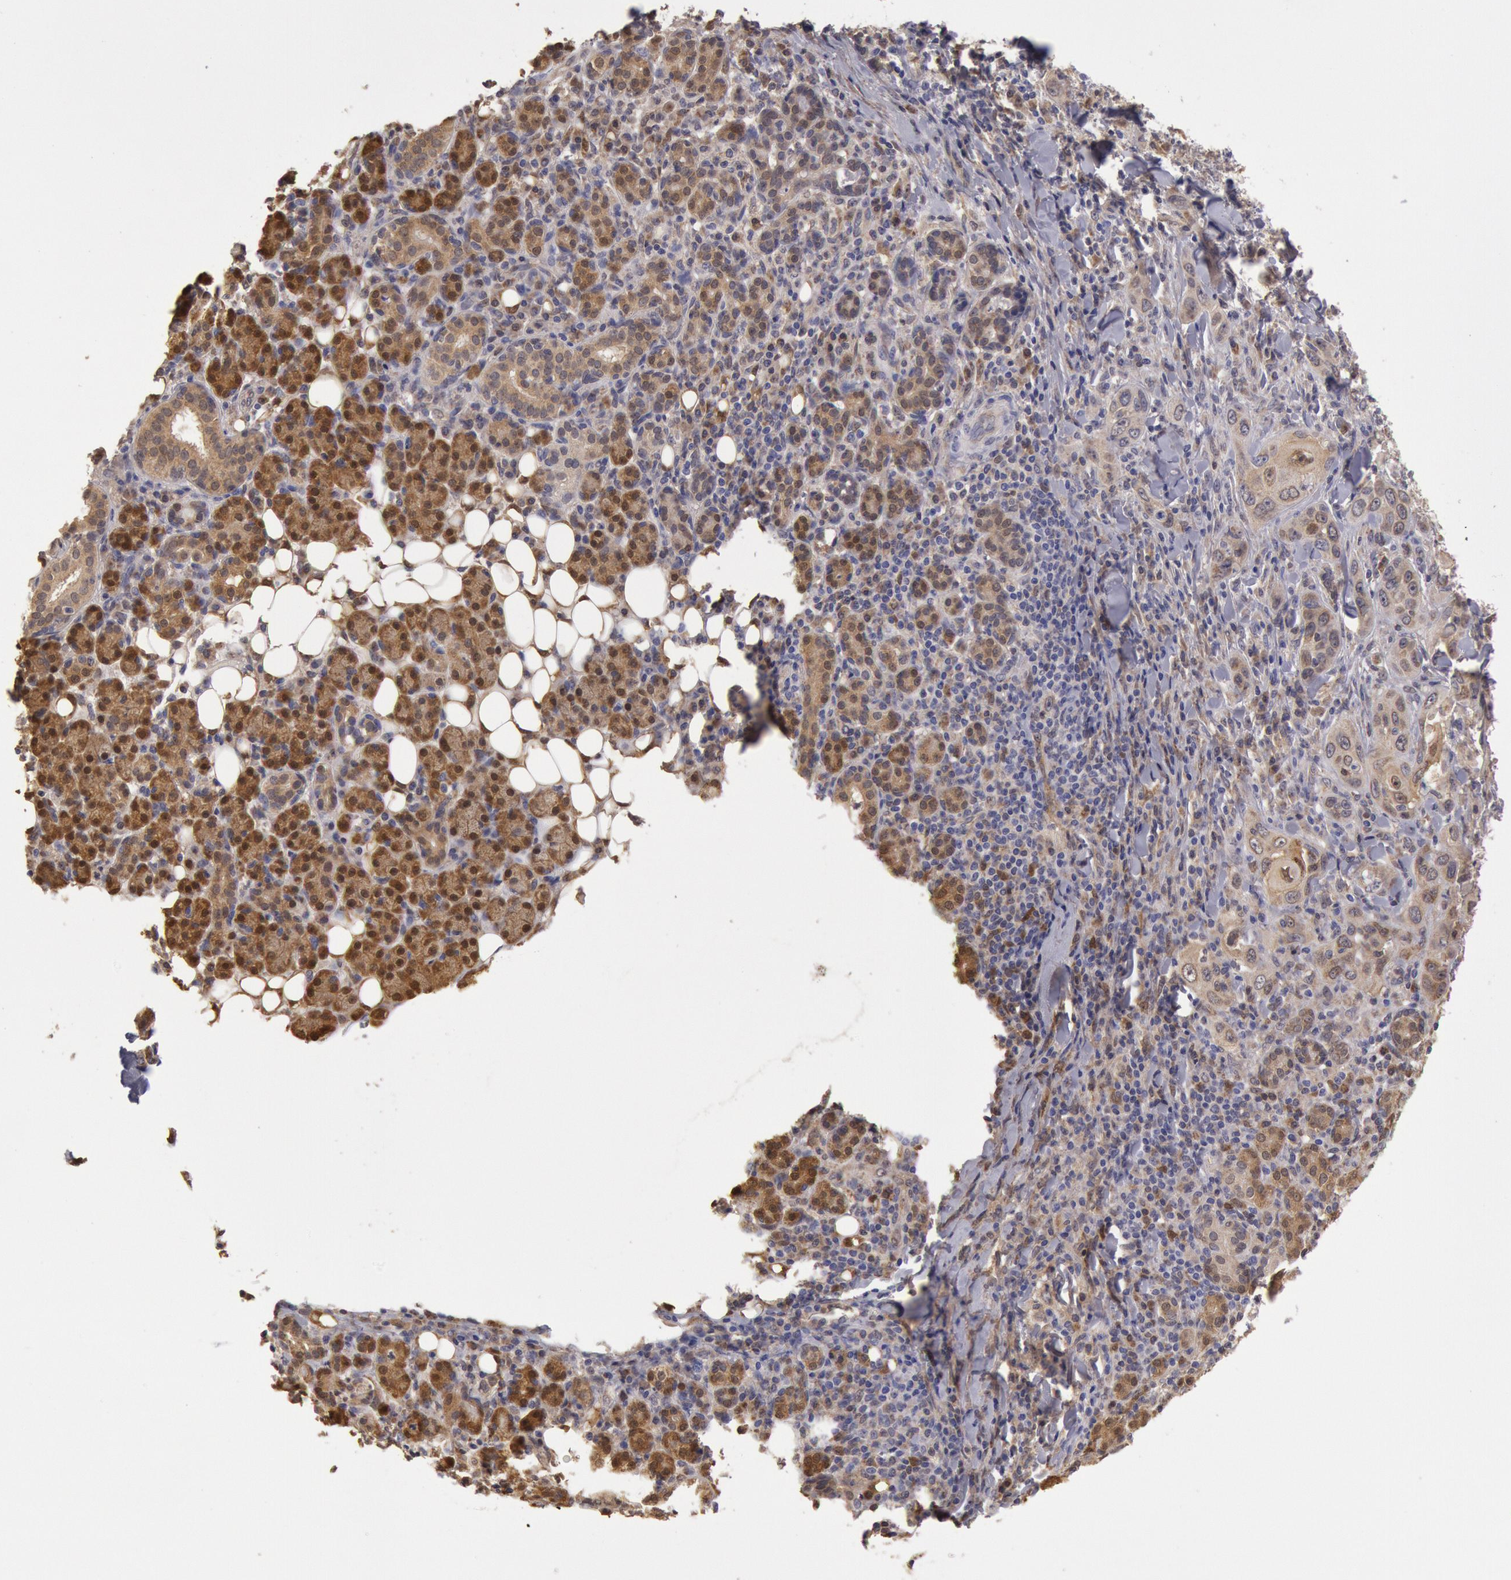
{"staining": {"intensity": "weak", "quantity": ">75%", "location": "cytoplasmic/membranous"}, "tissue": "skin cancer", "cell_type": "Tumor cells", "image_type": "cancer", "snomed": [{"axis": "morphology", "description": "Squamous cell carcinoma, NOS"}, {"axis": "topography", "description": "Skin"}], "caption": "Immunohistochemical staining of squamous cell carcinoma (skin) displays low levels of weak cytoplasmic/membranous positivity in approximately >75% of tumor cells.", "gene": "MPST", "patient": {"sex": "male", "age": 84}}